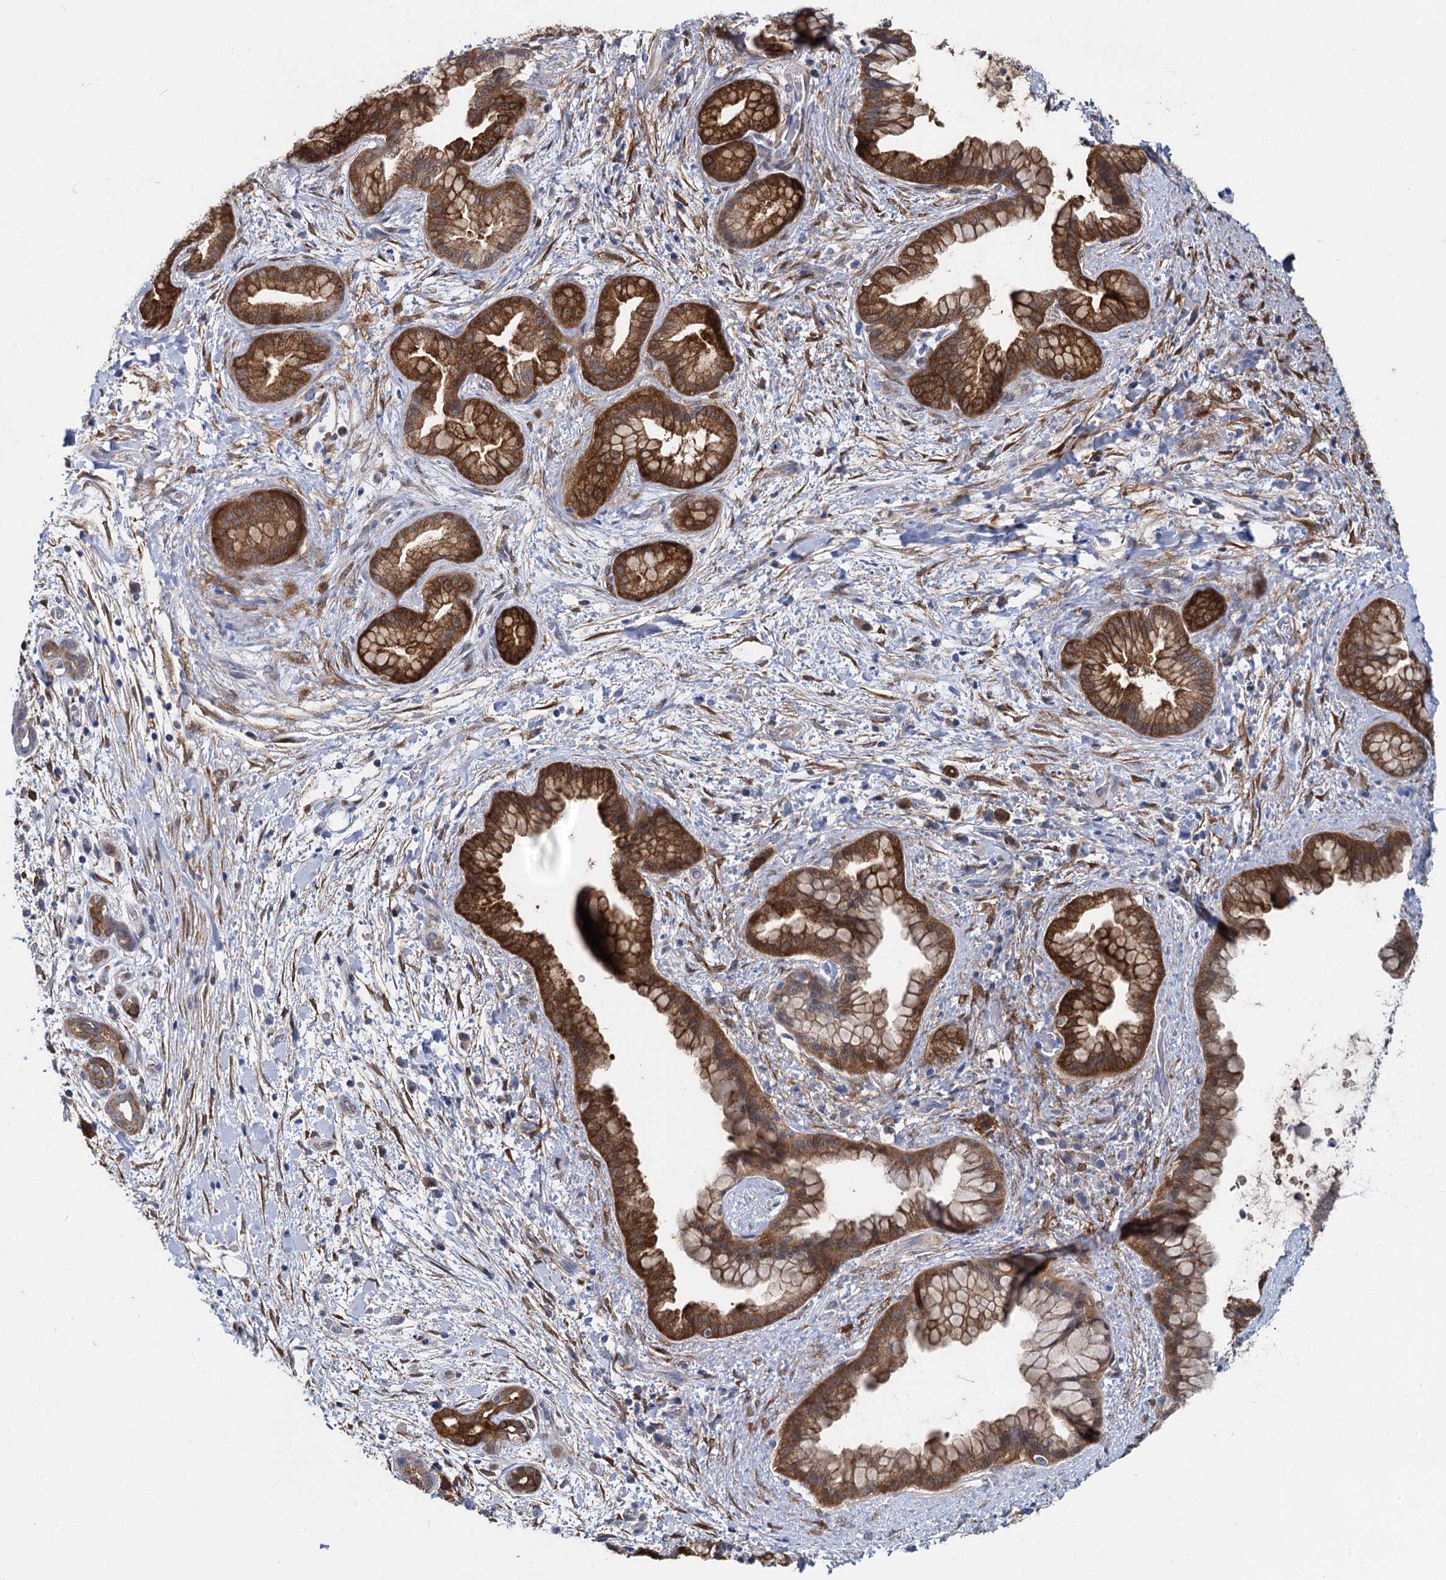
{"staining": {"intensity": "moderate", "quantity": ">75%", "location": "cytoplasmic/membranous"}, "tissue": "pancreatic cancer", "cell_type": "Tumor cells", "image_type": "cancer", "snomed": [{"axis": "morphology", "description": "Adenocarcinoma, NOS"}, {"axis": "topography", "description": "Pancreas"}], "caption": "About >75% of tumor cells in human pancreatic cancer (adenocarcinoma) demonstrate moderate cytoplasmic/membranous protein expression as visualized by brown immunohistochemical staining.", "gene": "GSTM3", "patient": {"sex": "female", "age": 78}}